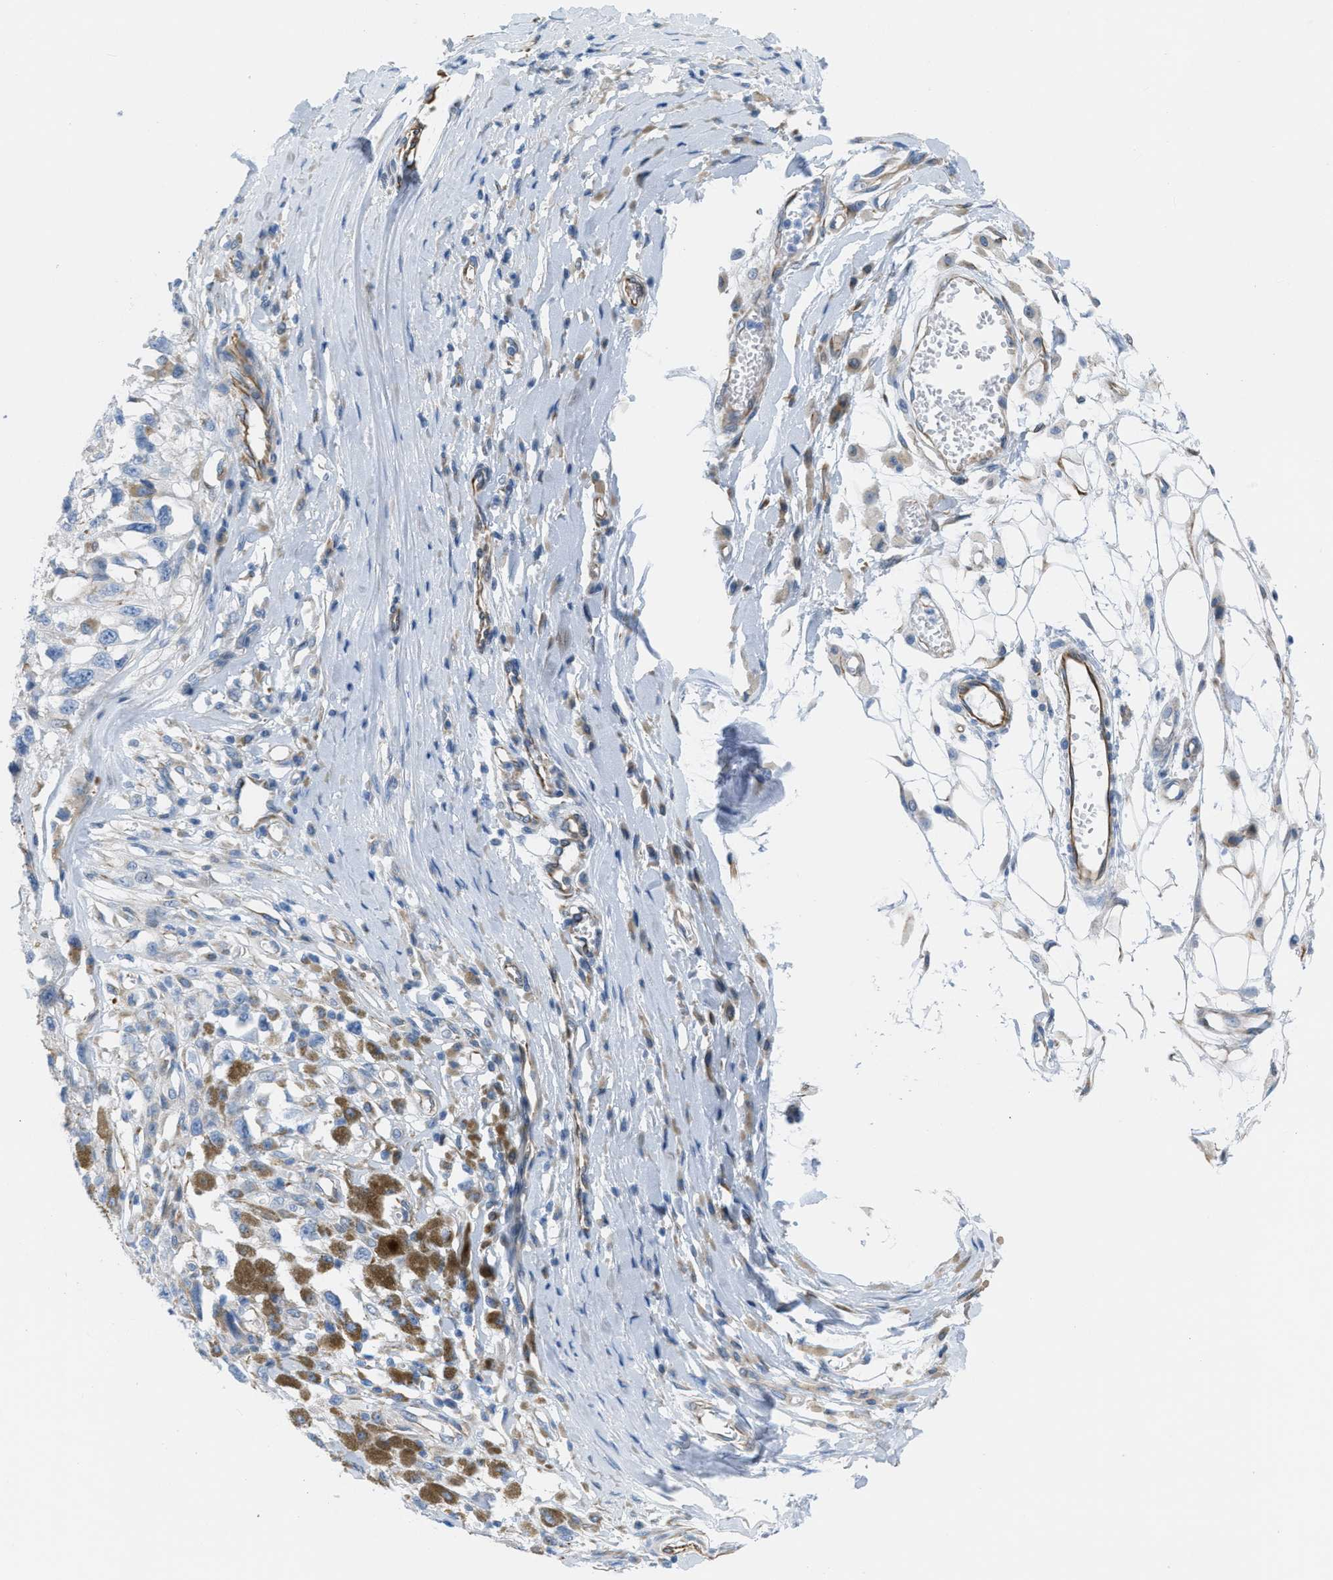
{"staining": {"intensity": "negative", "quantity": "none", "location": "none"}, "tissue": "melanoma", "cell_type": "Tumor cells", "image_type": "cancer", "snomed": [{"axis": "morphology", "description": "Malignant melanoma, Metastatic site"}, {"axis": "topography", "description": "Lymph node"}], "caption": "IHC of human melanoma displays no positivity in tumor cells.", "gene": "SLC12A1", "patient": {"sex": "male", "age": 59}}